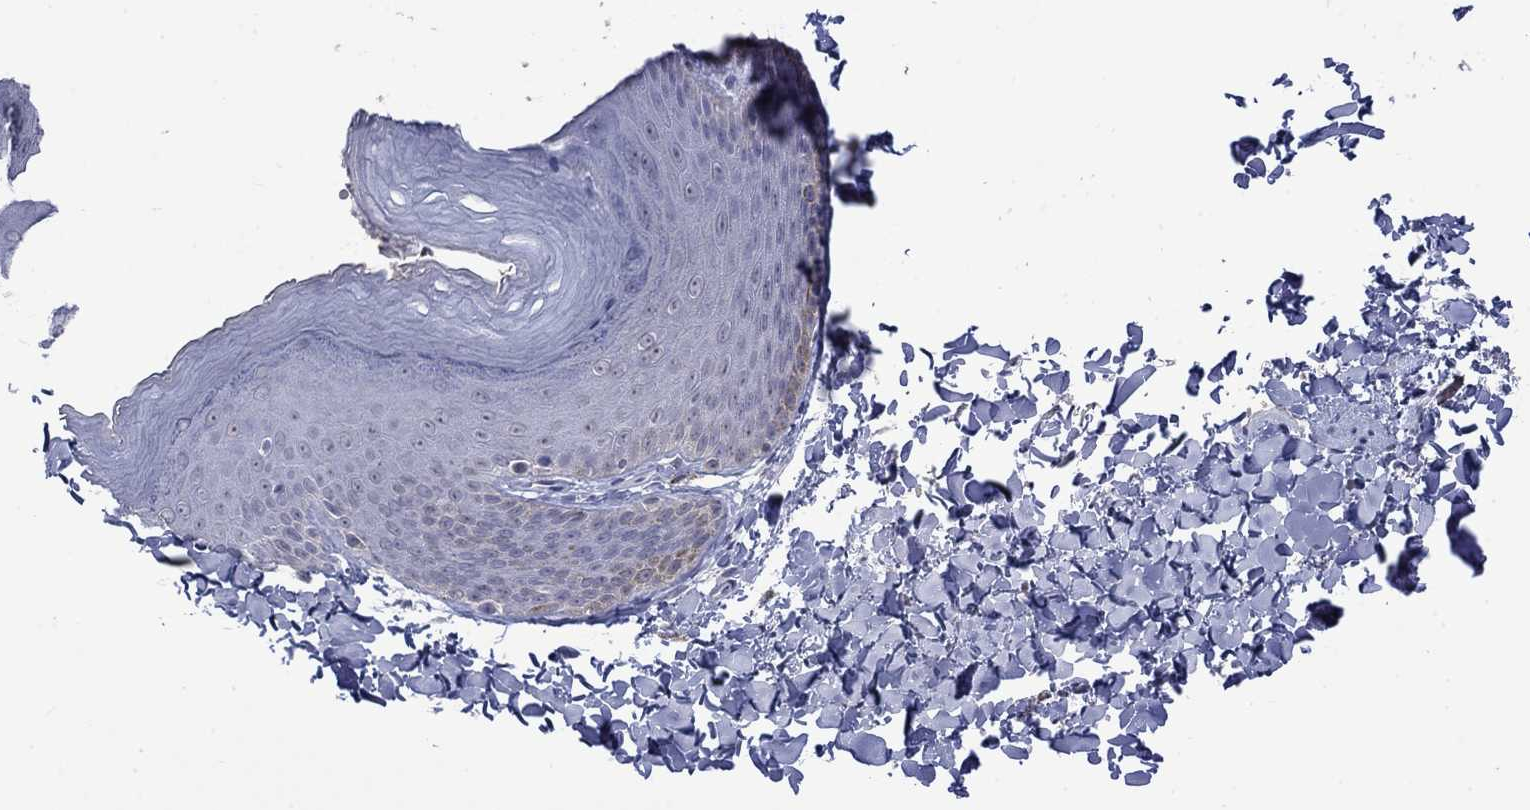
{"staining": {"intensity": "negative", "quantity": "none", "location": "none"}, "tissue": "skin", "cell_type": "Epidermal cells", "image_type": "normal", "snomed": [{"axis": "morphology", "description": "Normal tissue, NOS"}, {"axis": "topography", "description": "Anal"}], "caption": "Immunohistochemistry (IHC) of benign skin reveals no positivity in epidermal cells.", "gene": "NSMF", "patient": {"sex": "male", "age": 53}}